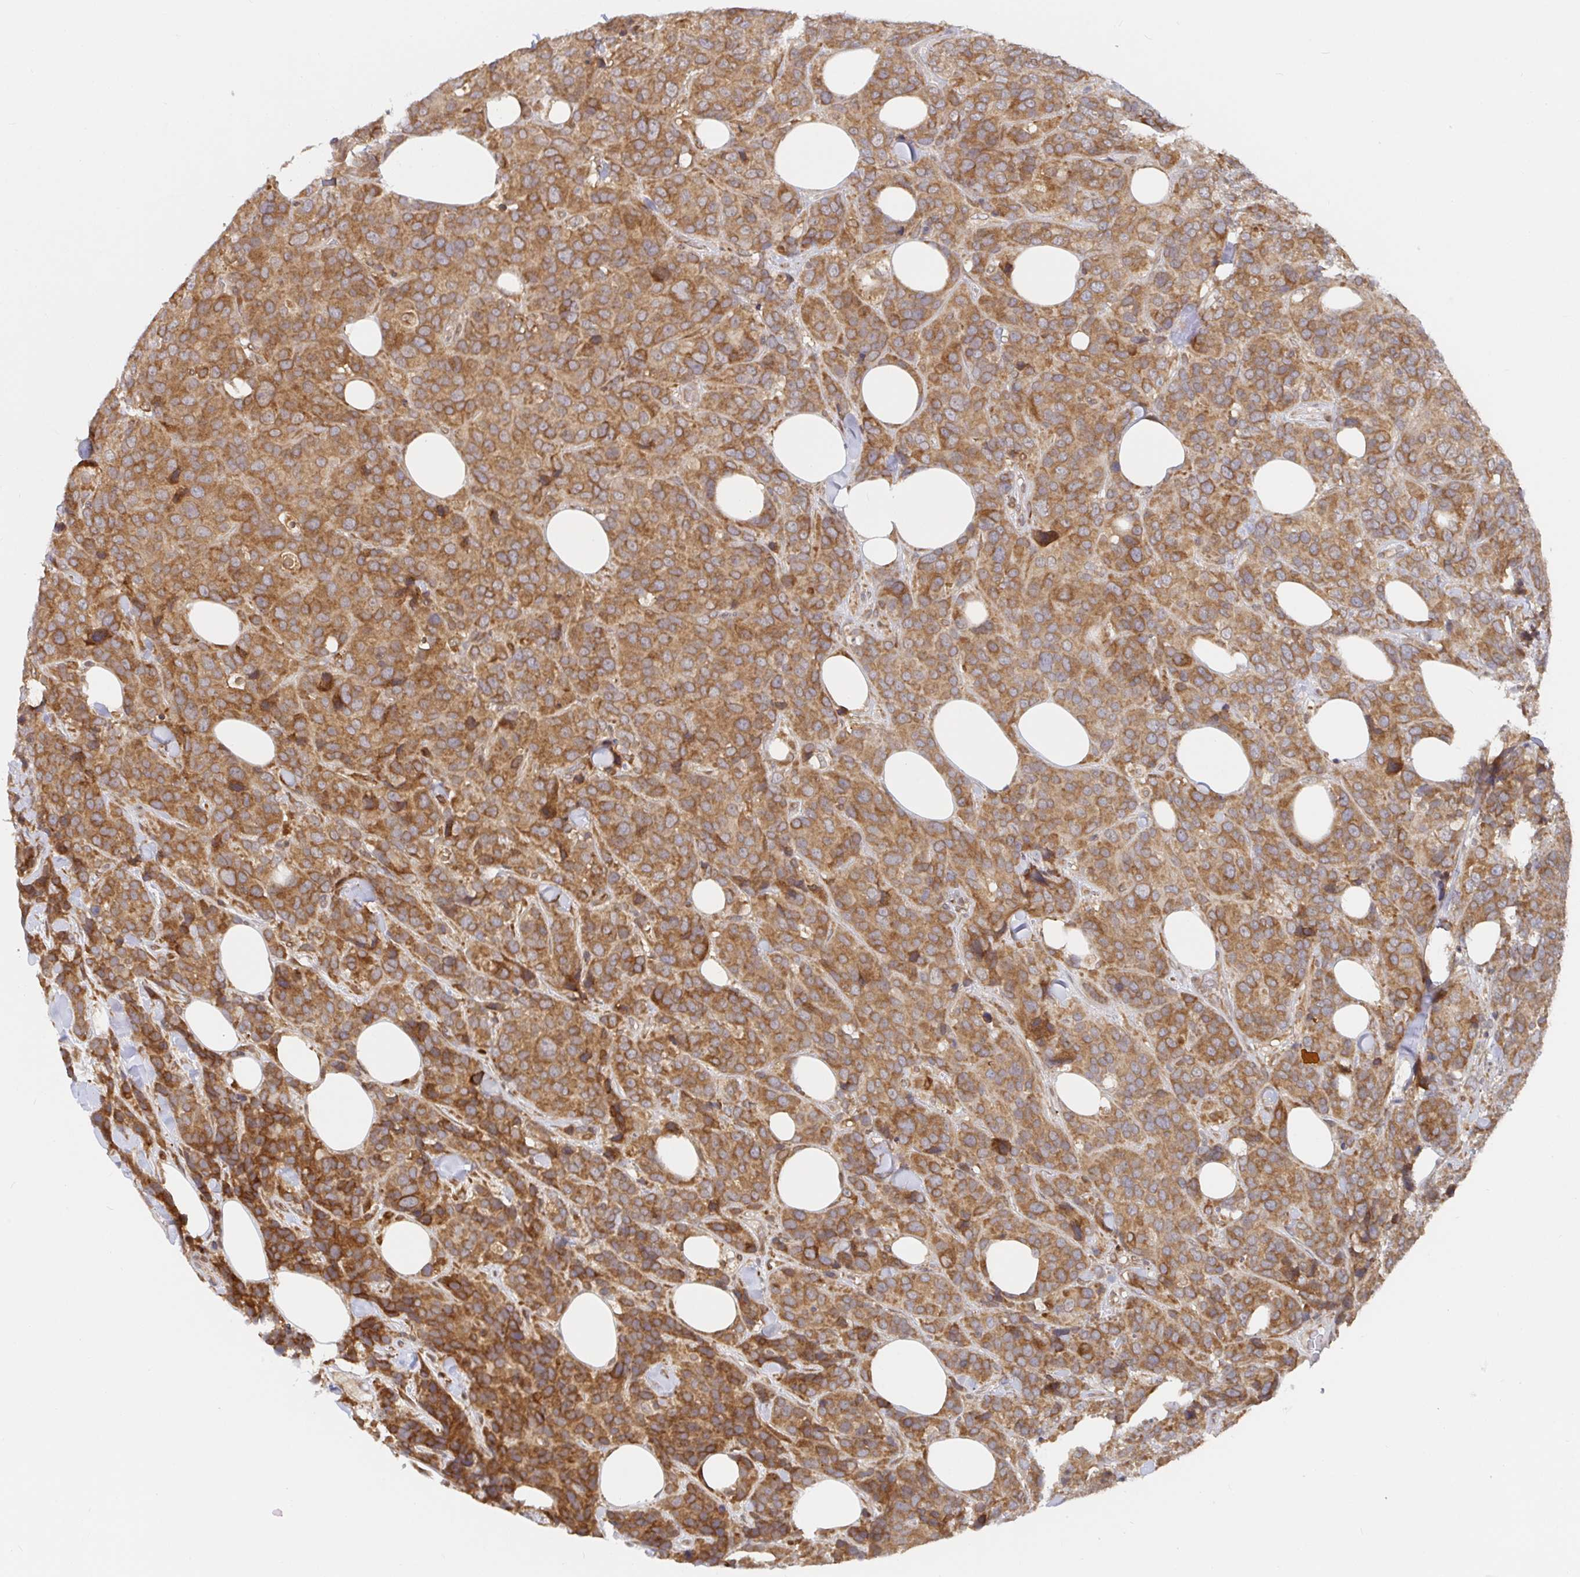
{"staining": {"intensity": "moderate", "quantity": ">75%", "location": "cytoplasmic/membranous"}, "tissue": "breast cancer", "cell_type": "Tumor cells", "image_type": "cancer", "snomed": [{"axis": "morphology", "description": "Lobular carcinoma"}, {"axis": "topography", "description": "Breast"}], "caption": "A histopathology image showing moderate cytoplasmic/membranous expression in about >75% of tumor cells in lobular carcinoma (breast), as visualized by brown immunohistochemical staining.", "gene": "ALG1", "patient": {"sex": "female", "age": 59}}